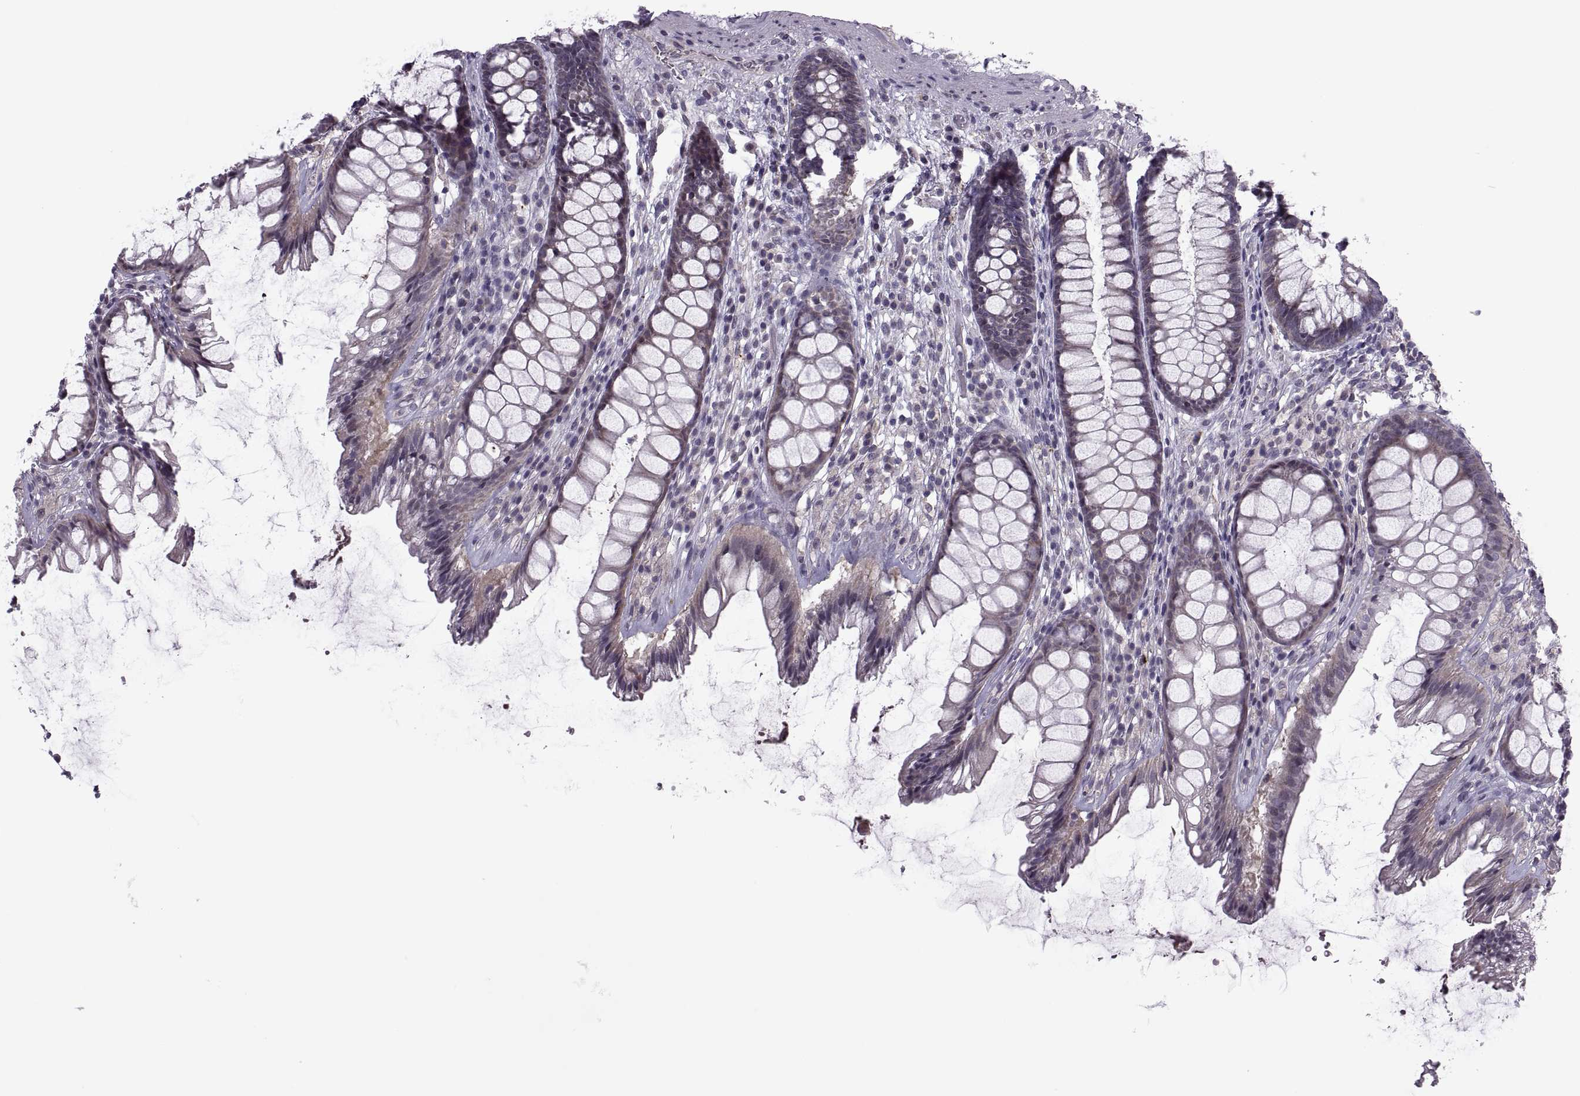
{"staining": {"intensity": "negative", "quantity": "none", "location": "none"}, "tissue": "rectum", "cell_type": "Glandular cells", "image_type": "normal", "snomed": [{"axis": "morphology", "description": "Normal tissue, NOS"}, {"axis": "topography", "description": "Rectum"}], "caption": "Protein analysis of unremarkable rectum reveals no significant staining in glandular cells. (DAB IHC with hematoxylin counter stain).", "gene": "ODF3", "patient": {"sex": "male", "age": 72}}